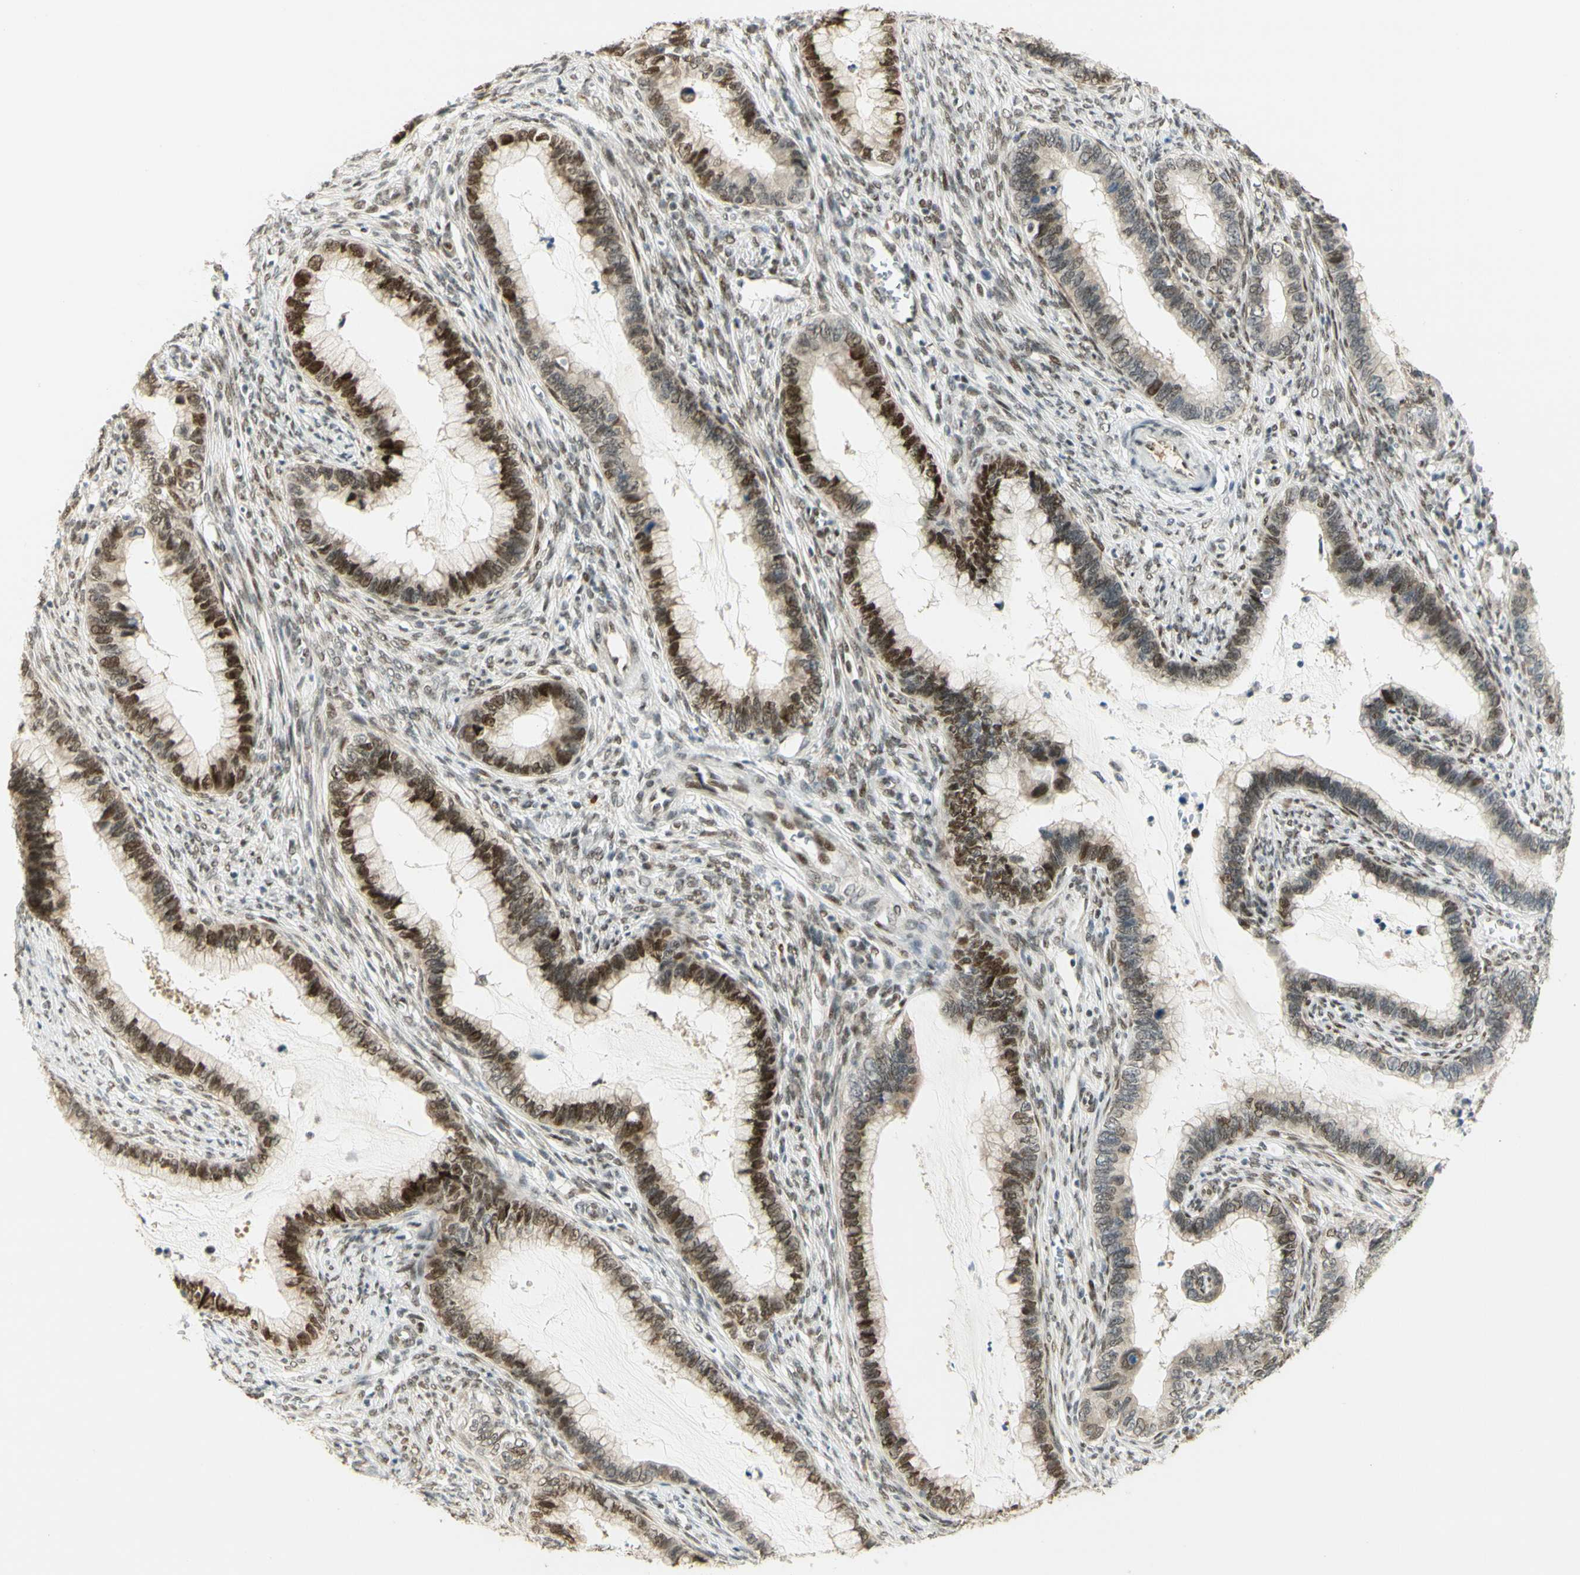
{"staining": {"intensity": "moderate", "quantity": ">75%", "location": "nuclear"}, "tissue": "cervical cancer", "cell_type": "Tumor cells", "image_type": "cancer", "snomed": [{"axis": "morphology", "description": "Adenocarcinoma, NOS"}, {"axis": "topography", "description": "Cervix"}], "caption": "The histopathology image shows staining of cervical adenocarcinoma, revealing moderate nuclear protein positivity (brown color) within tumor cells. The staining is performed using DAB brown chromogen to label protein expression. The nuclei are counter-stained blue using hematoxylin.", "gene": "DDX1", "patient": {"sex": "female", "age": 44}}